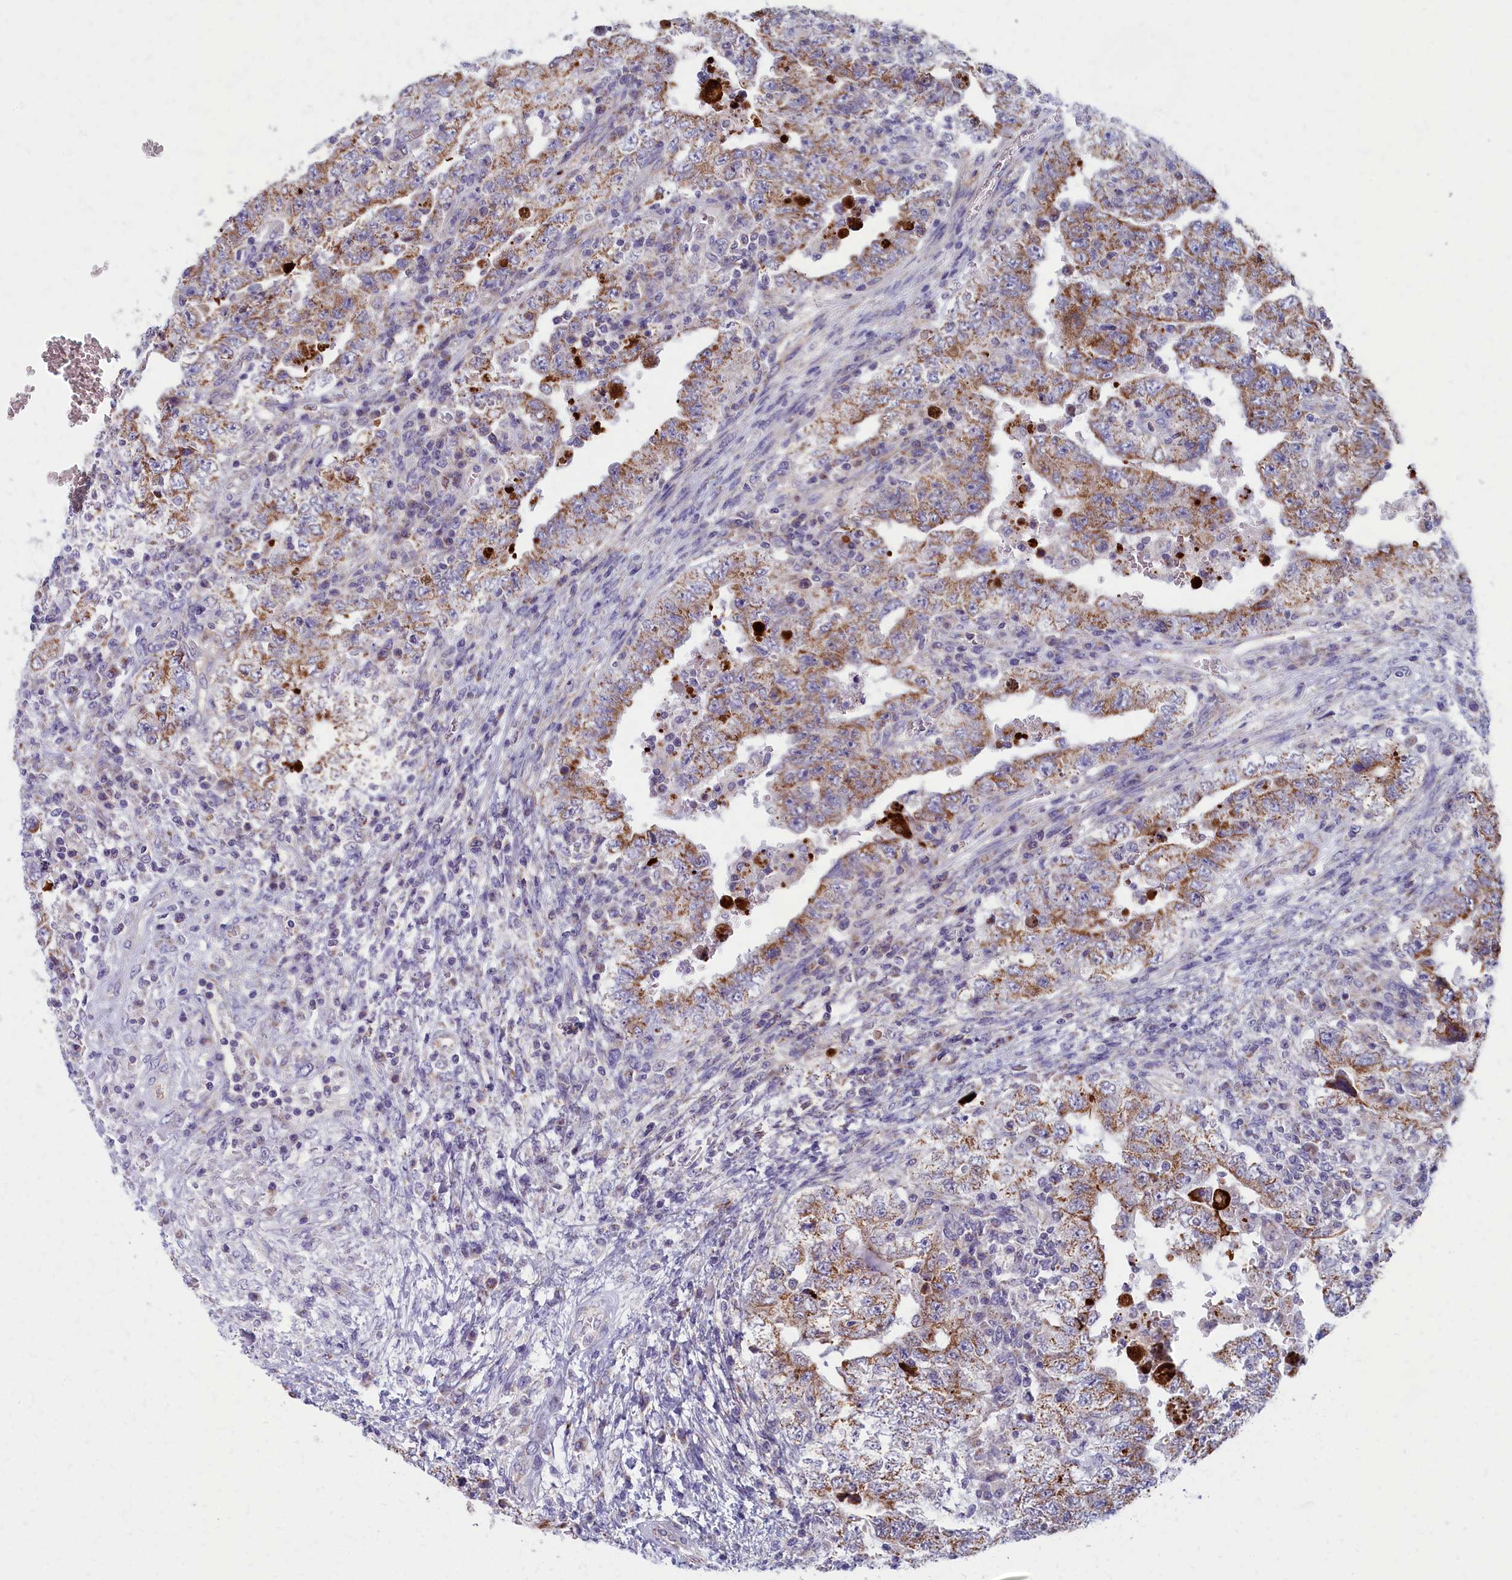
{"staining": {"intensity": "moderate", "quantity": ">75%", "location": "cytoplasmic/membranous"}, "tissue": "testis cancer", "cell_type": "Tumor cells", "image_type": "cancer", "snomed": [{"axis": "morphology", "description": "Carcinoma, Embryonal, NOS"}, {"axis": "topography", "description": "Testis"}], "caption": "Tumor cells show moderate cytoplasmic/membranous expression in approximately >75% of cells in embryonal carcinoma (testis).", "gene": "MRPS25", "patient": {"sex": "male", "age": 26}}